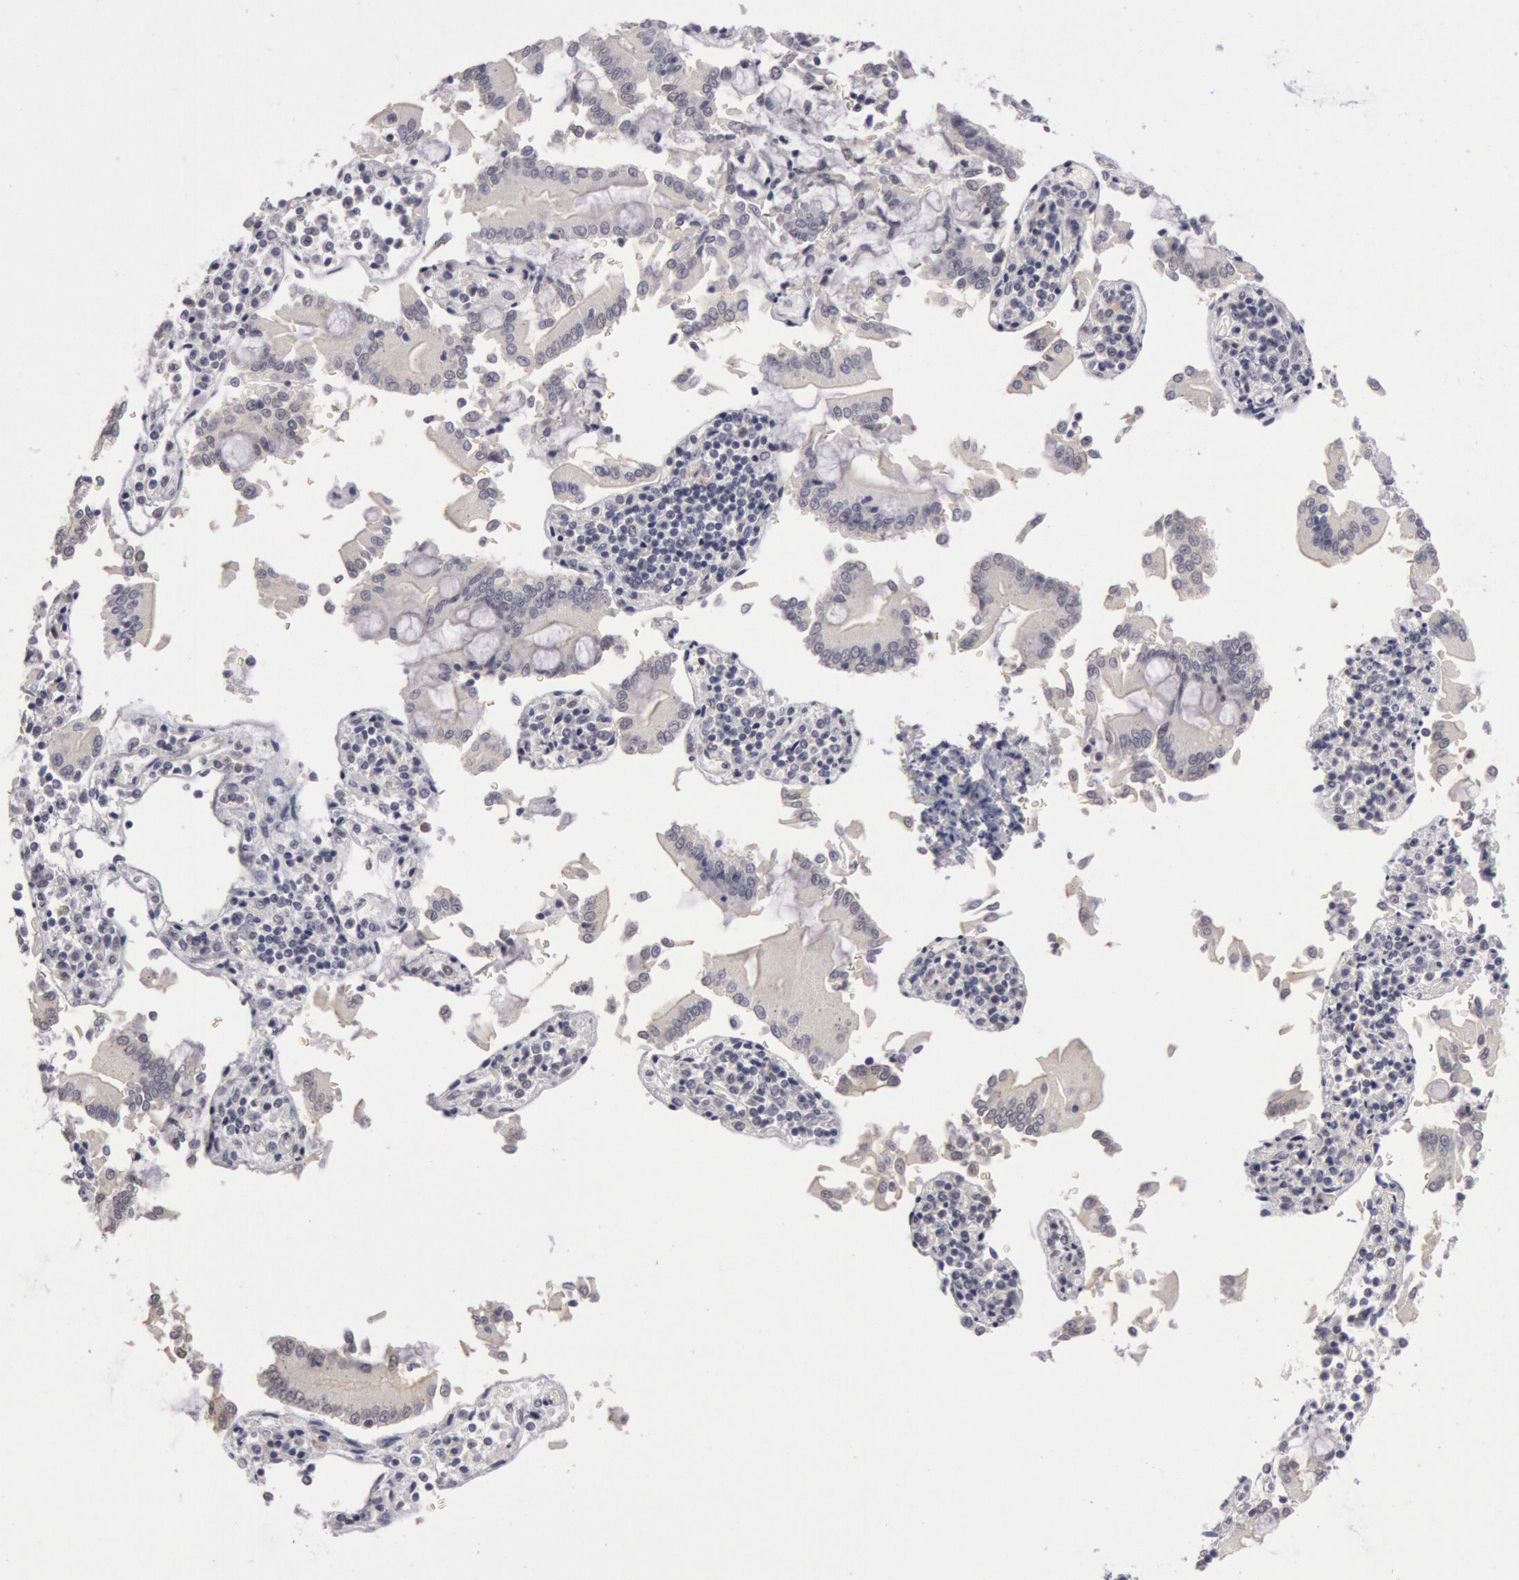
{"staining": {"intensity": "negative", "quantity": "none", "location": "none"}, "tissue": "pancreatic cancer", "cell_type": "Tumor cells", "image_type": "cancer", "snomed": [{"axis": "morphology", "description": "Adenocarcinoma, NOS"}, {"axis": "topography", "description": "Pancreas"}], "caption": "Pancreatic cancer was stained to show a protein in brown. There is no significant positivity in tumor cells.", "gene": "RIMBP3C", "patient": {"sex": "female", "age": 57}}